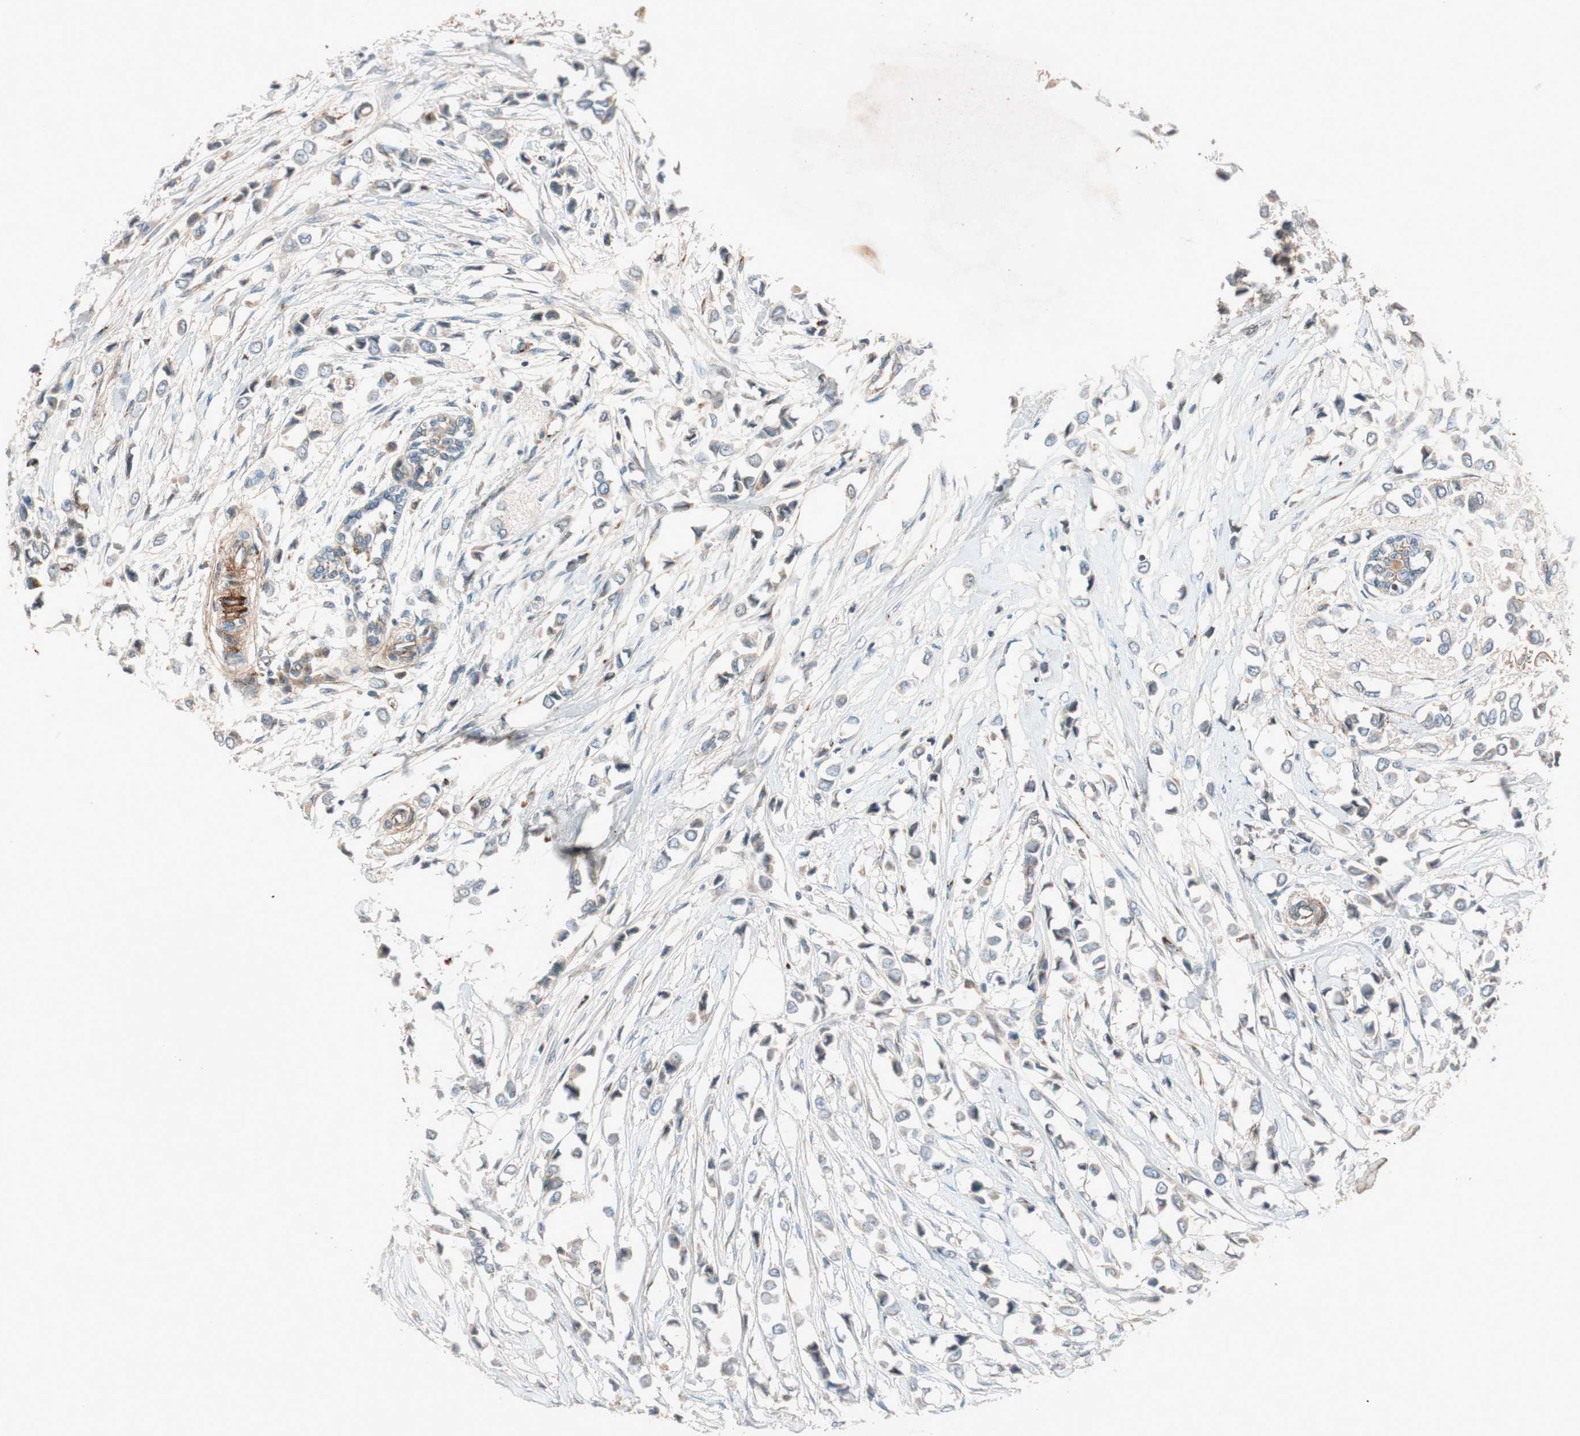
{"staining": {"intensity": "negative", "quantity": "none", "location": "none"}, "tissue": "breast cancer", "cell_type": "Tumor cells", "image_type": "cancer", "snomed": [{"axis": "morphology", "description": "Lobular carcinoma"}, {"axis": "topography", "description": "Breast"}], "caption": "There is no significant expression in tumor cells of breast cancer.", "gene": "EPHA6", "patient": {"sex": "female", "age": 51}}